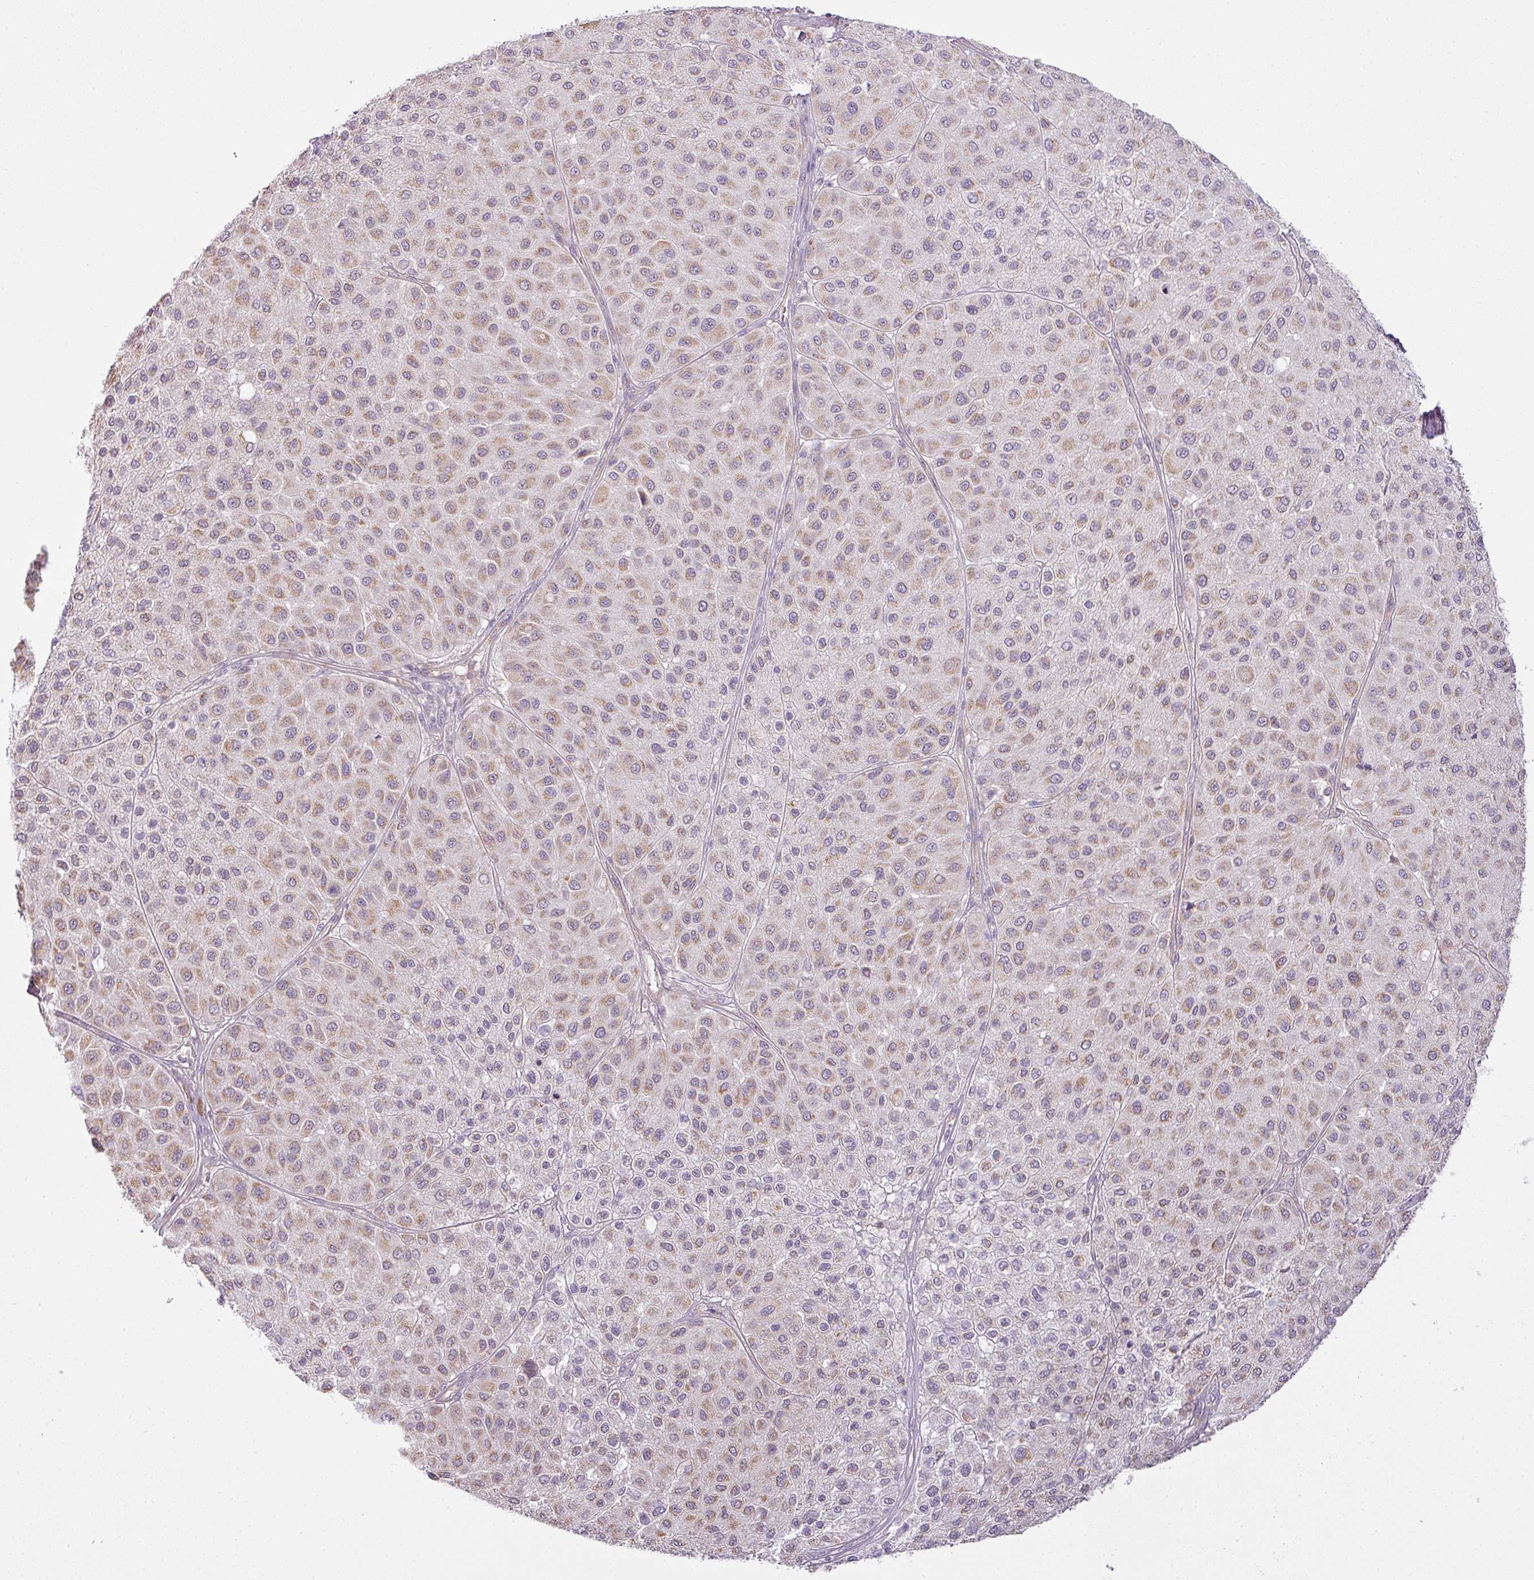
{"staining": {"intensity": "weak", "quantity": "25%-75%", "location": "cytoplasmic/membranous"}, "tissue": "melanoma", "cell_type": "Tumor cells", "image_type": "cancer", "snomed": [{"axis": "morphology", "description": "Malignant melanoma, Metastatic site"}, {"axis": "topography", "description": "Smooth muscle"}], "caption": "Human melanoma stained with a protein marker demonstrates weak staining in tumor cells.", "gene": "LY75", "patient": {"sex": "male", "age": 41}}